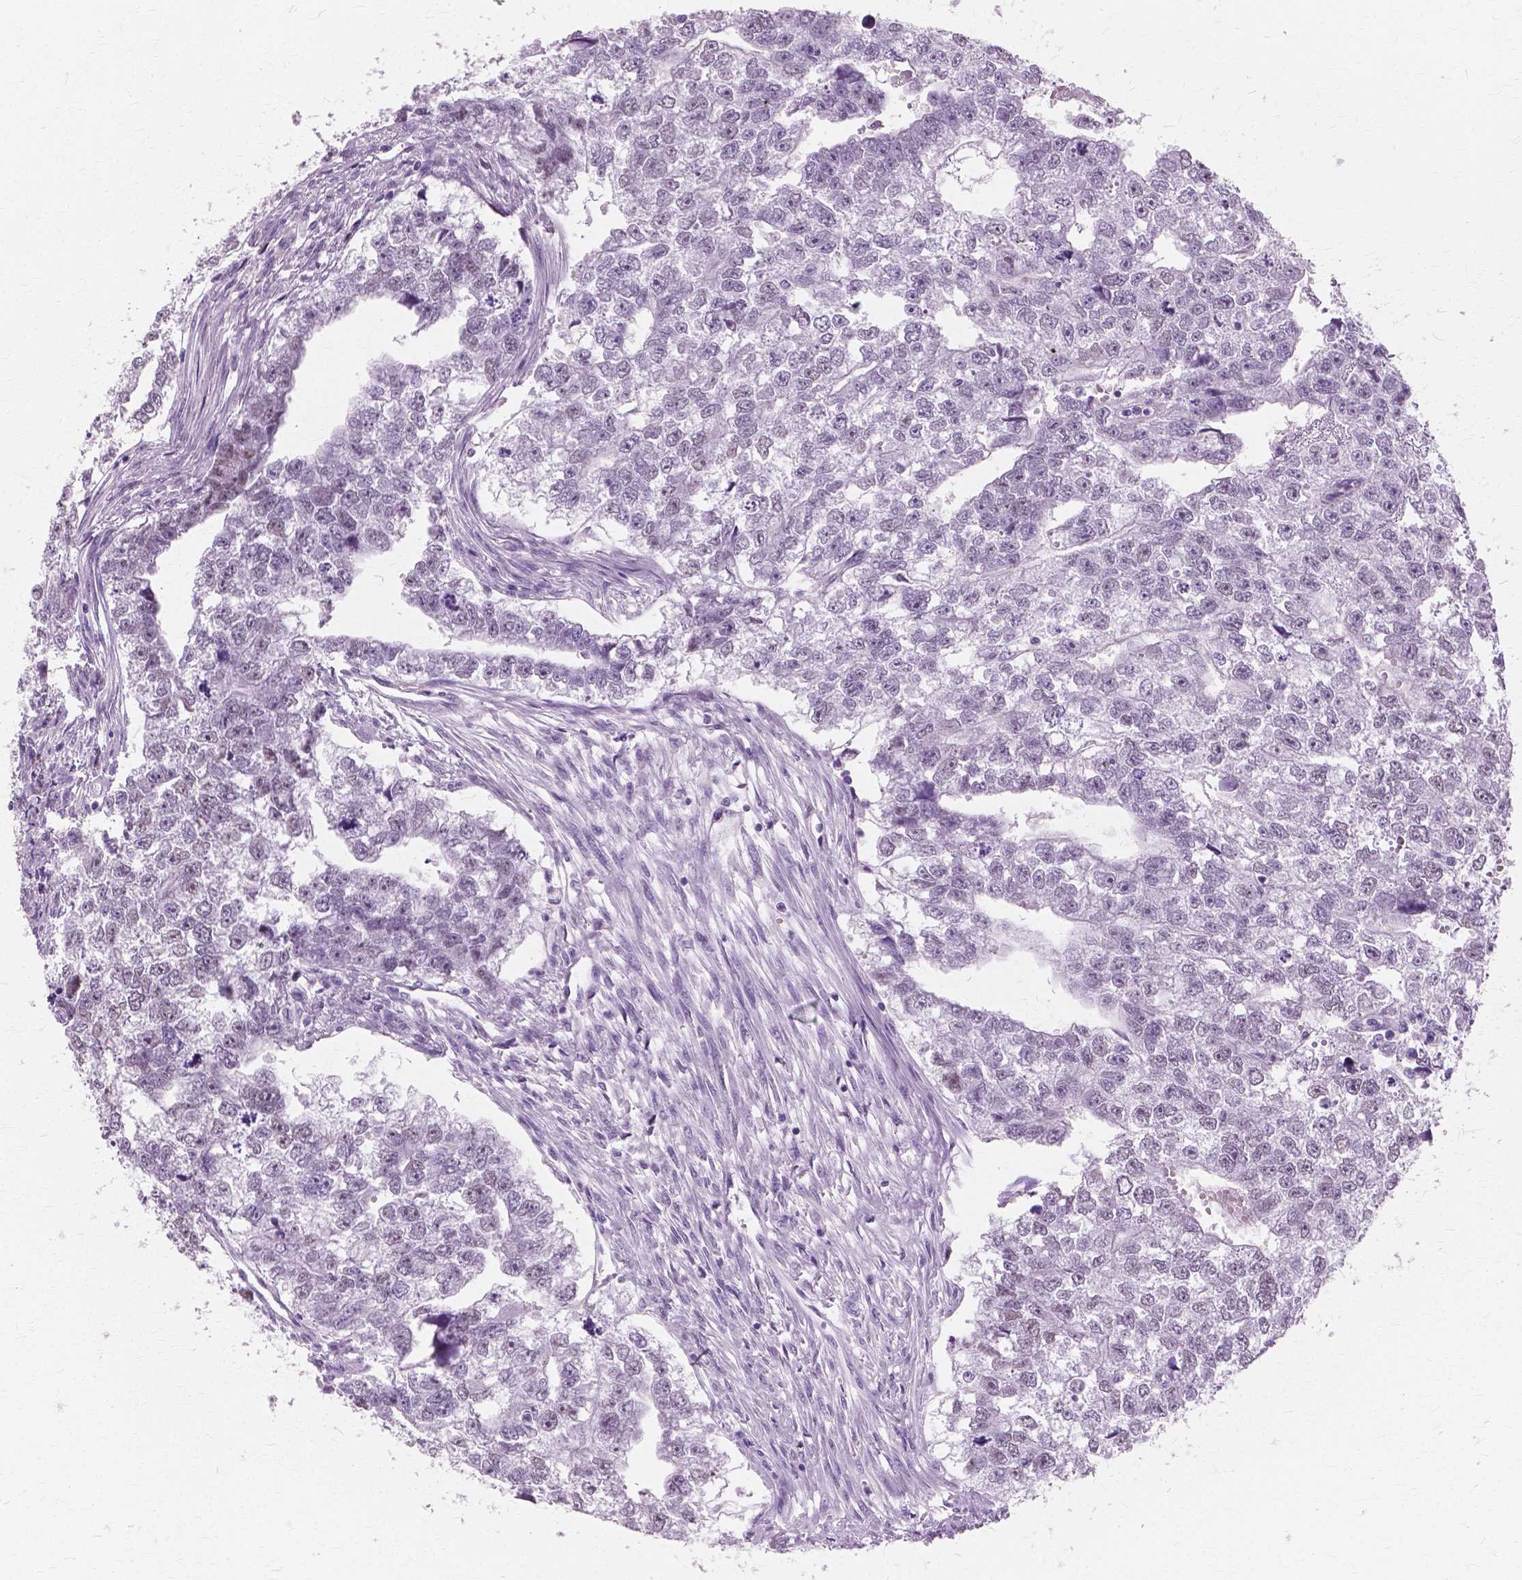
{"staining": {"intensity": "negative", "quantity": "none", "location": "none"}, "tissue": "testis cancer", "cell_type": "Tumor cells", "image_type": "cancer", "snomed": [{"axis": "morphology", "description": "Carcinoma, Embryonal, NOS"}, {"axis": "morphology", "description": "Teratoma, malignant, NOS"}, {"axis": "topography", "description": "Testis"}], "caption": "The photomicrograph reveals no significant positivity in tumor cells of testis cancer. (DAB IHC visualized using brightfield microscopy, high magnification).", "gene": "SFTPD", "patient": {"sex": "male", "age": 44}}